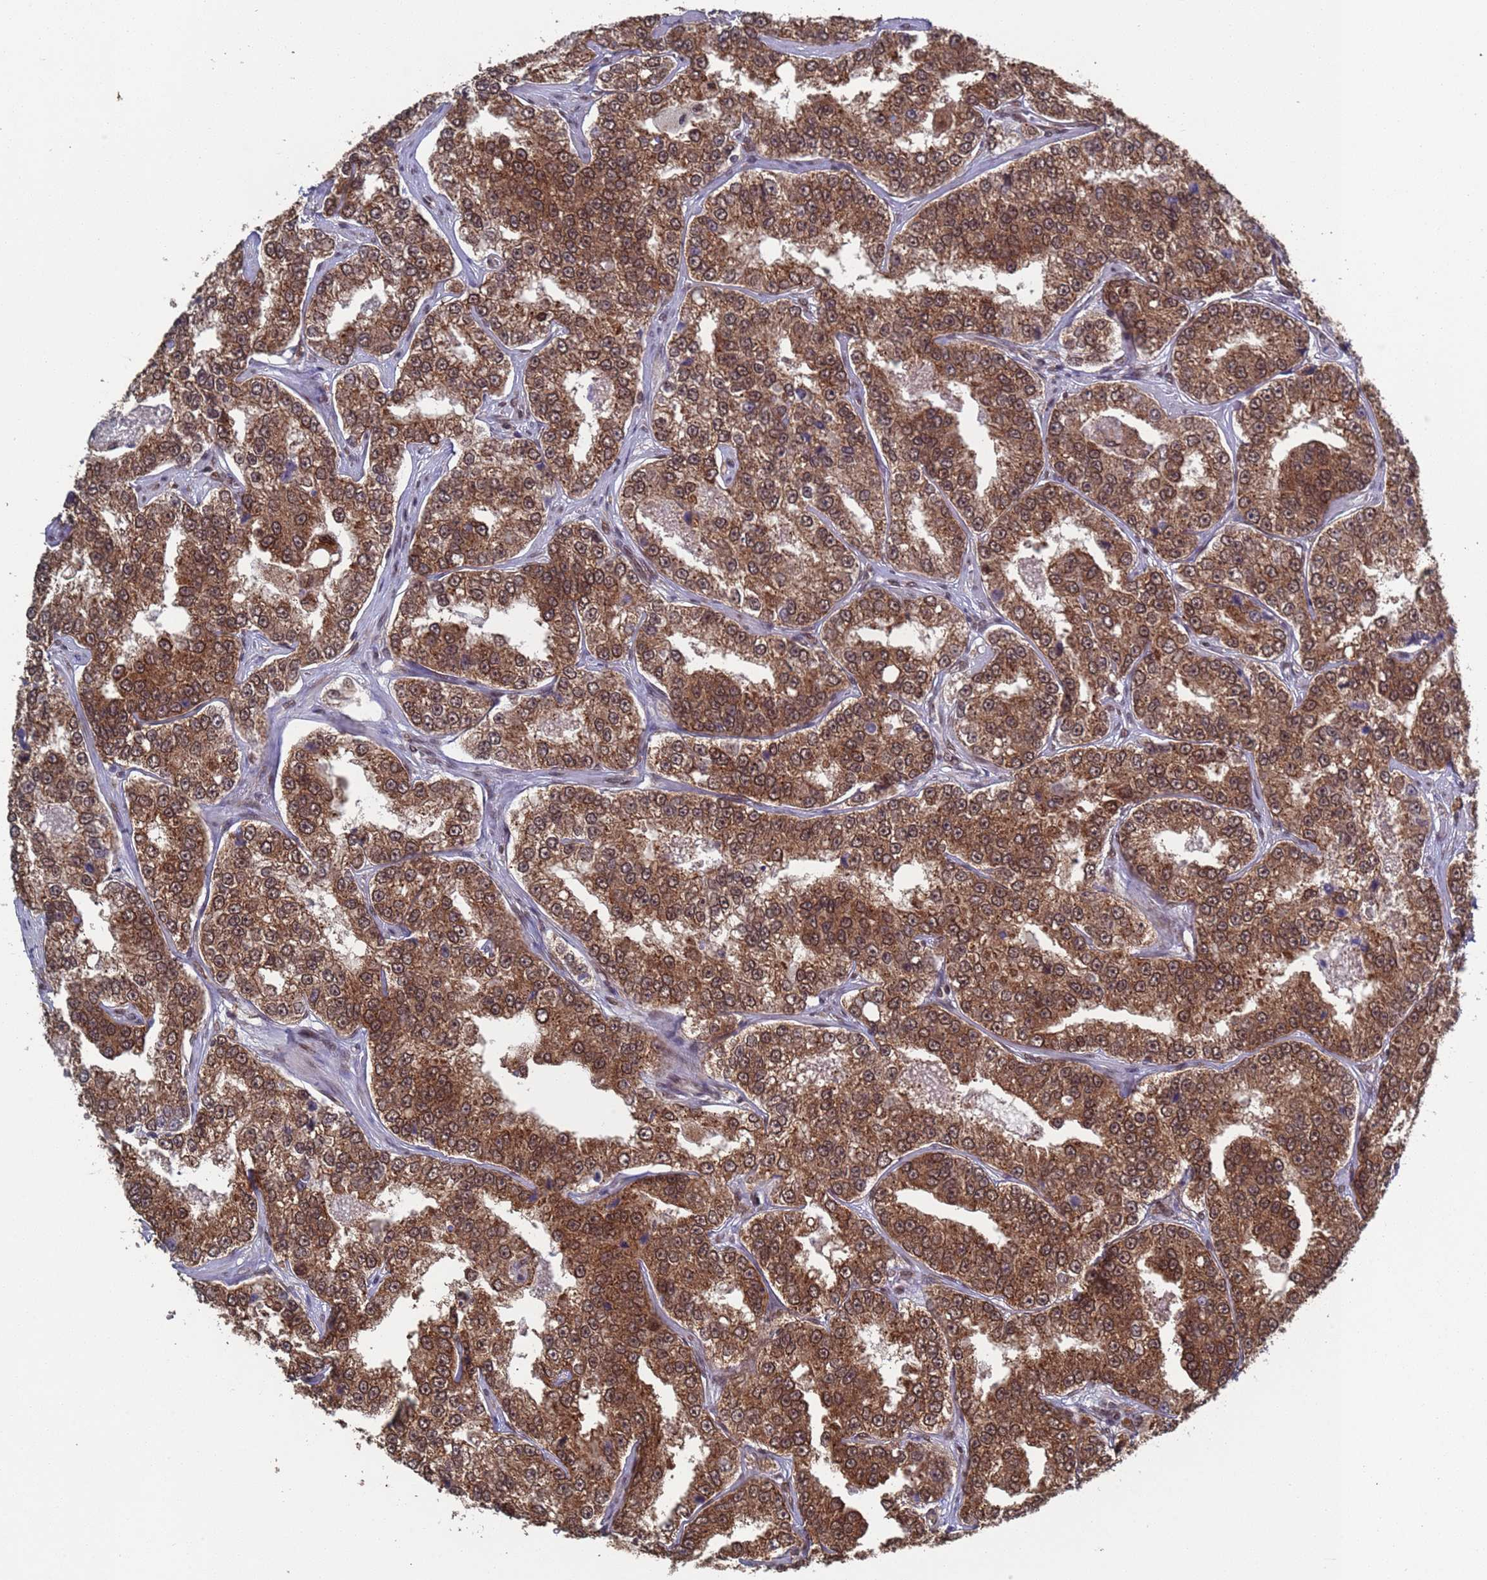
{"staining": {"intensity": "moderate", "quantity": ">75%", "location": "cytoplasmic/membranous,nuclear"}, "tissue": "prostate cancer", "cell_type": "Tumor cells", "image_type": "cancer", "snomed": [{"axis": "morphology", "description": "Normal tissue, NOS"}, {"axis": "morphology", "description": "Adenocarcinoma, High grade"}, {"axis": "topography", "description": "Prostate"}], "caption": "Approximately >75% of tumor cells in prostate cancer show moderate cytoplasmic/membranous and nuclear protein positivity as visualized by brown immunohistochemical staining.", "gene": "FUBP3", "patient": {"sex": "male", "age": 83}}